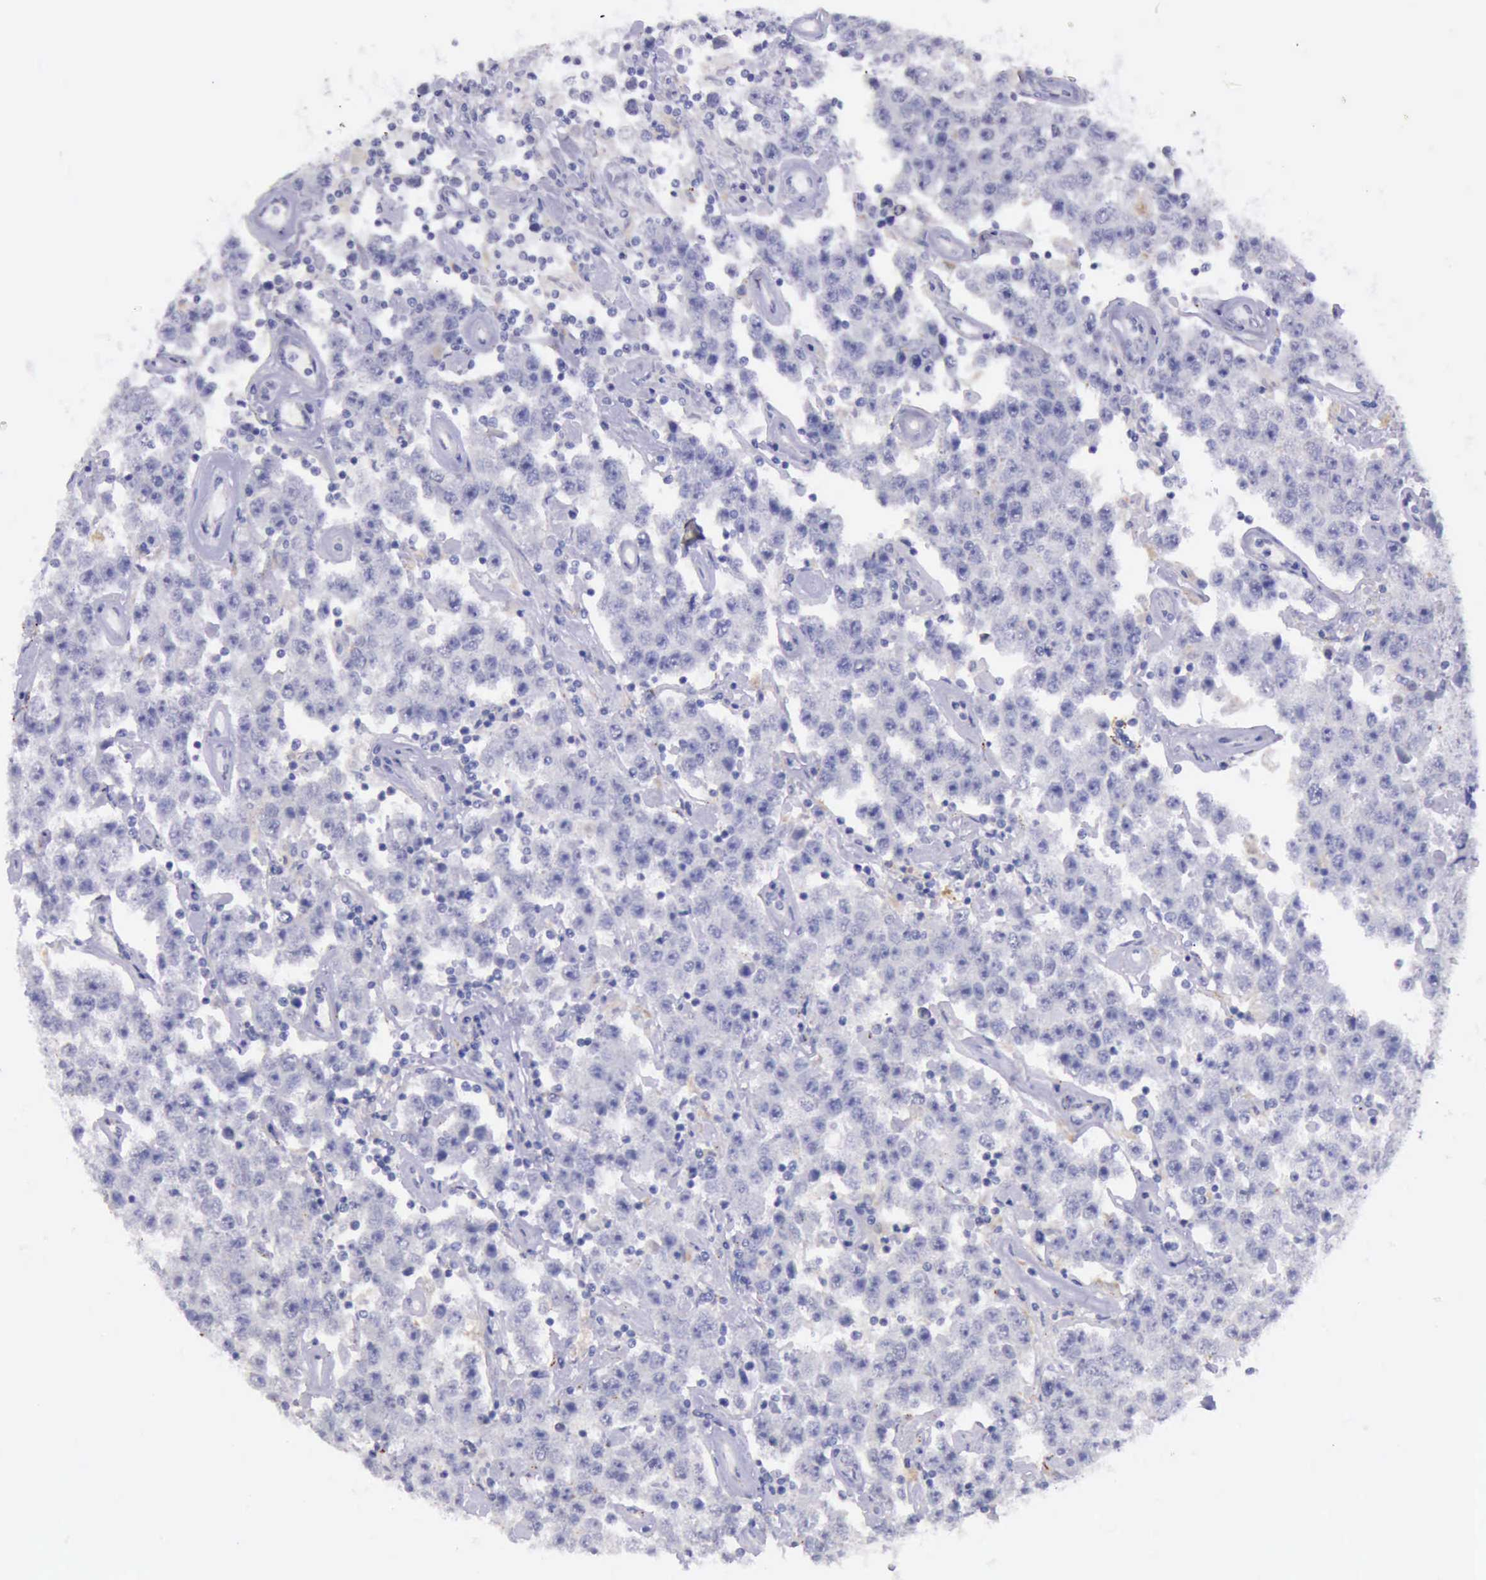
{"staining": {"intensity": "negative", "quantity": "none", "location": "none"}, "tissue": "testis cancer", "cell_type": "Tumor cells", "image_type": "cancer", "snomed": [{"axis": "morphology", "description": "Seminoma, NOS"}, {"axis": "topography", "description": "Testis"}], "caption": "A high-resolution micrograph shows immunohistochemistry staining of seminoma (testis), which demonstrates no significant expression in tumor cells.", "gene": "GLA", "patient": {"sex": "male", "age": 52}}